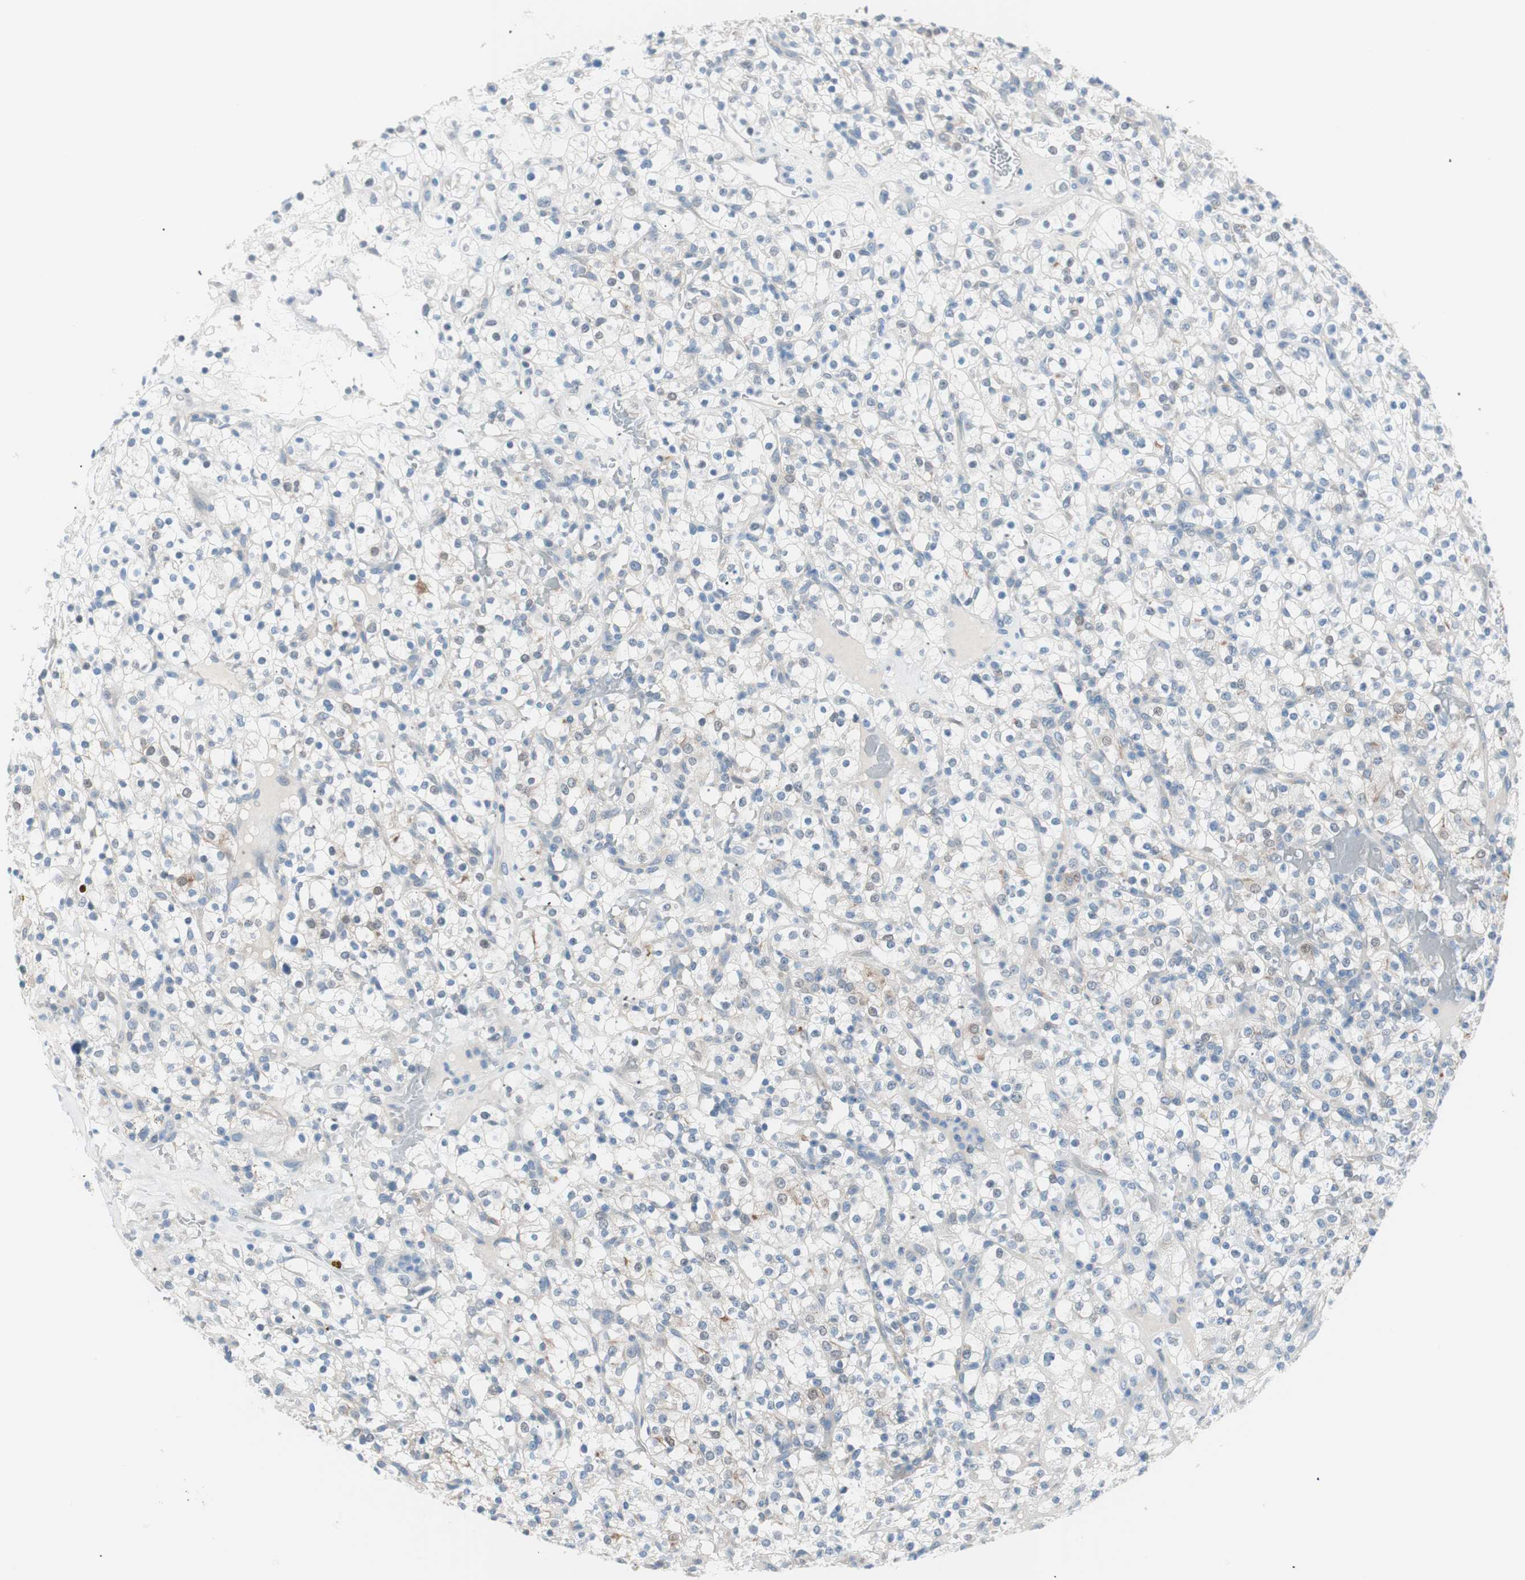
{"staining": {"intensity": "negative", "quantity": "none", "location": "none"}, "tissue": "renal cancer", "cell_type": "Tumor cells", "image_type": "cancer", "snomed": [{"axis": "morphology", "description": "Normal tissue, NOS"}, {"axis": "morphology", "description": "Adenocarcinoma, NOS"}, {"axis": "topography", "description": "Kidney"}], "caption": "Tumor cells show no significant protein expression in renal adenocarcinoma.", "gene": "VIL1", "patient": {"sex": "female", "age": 72}}